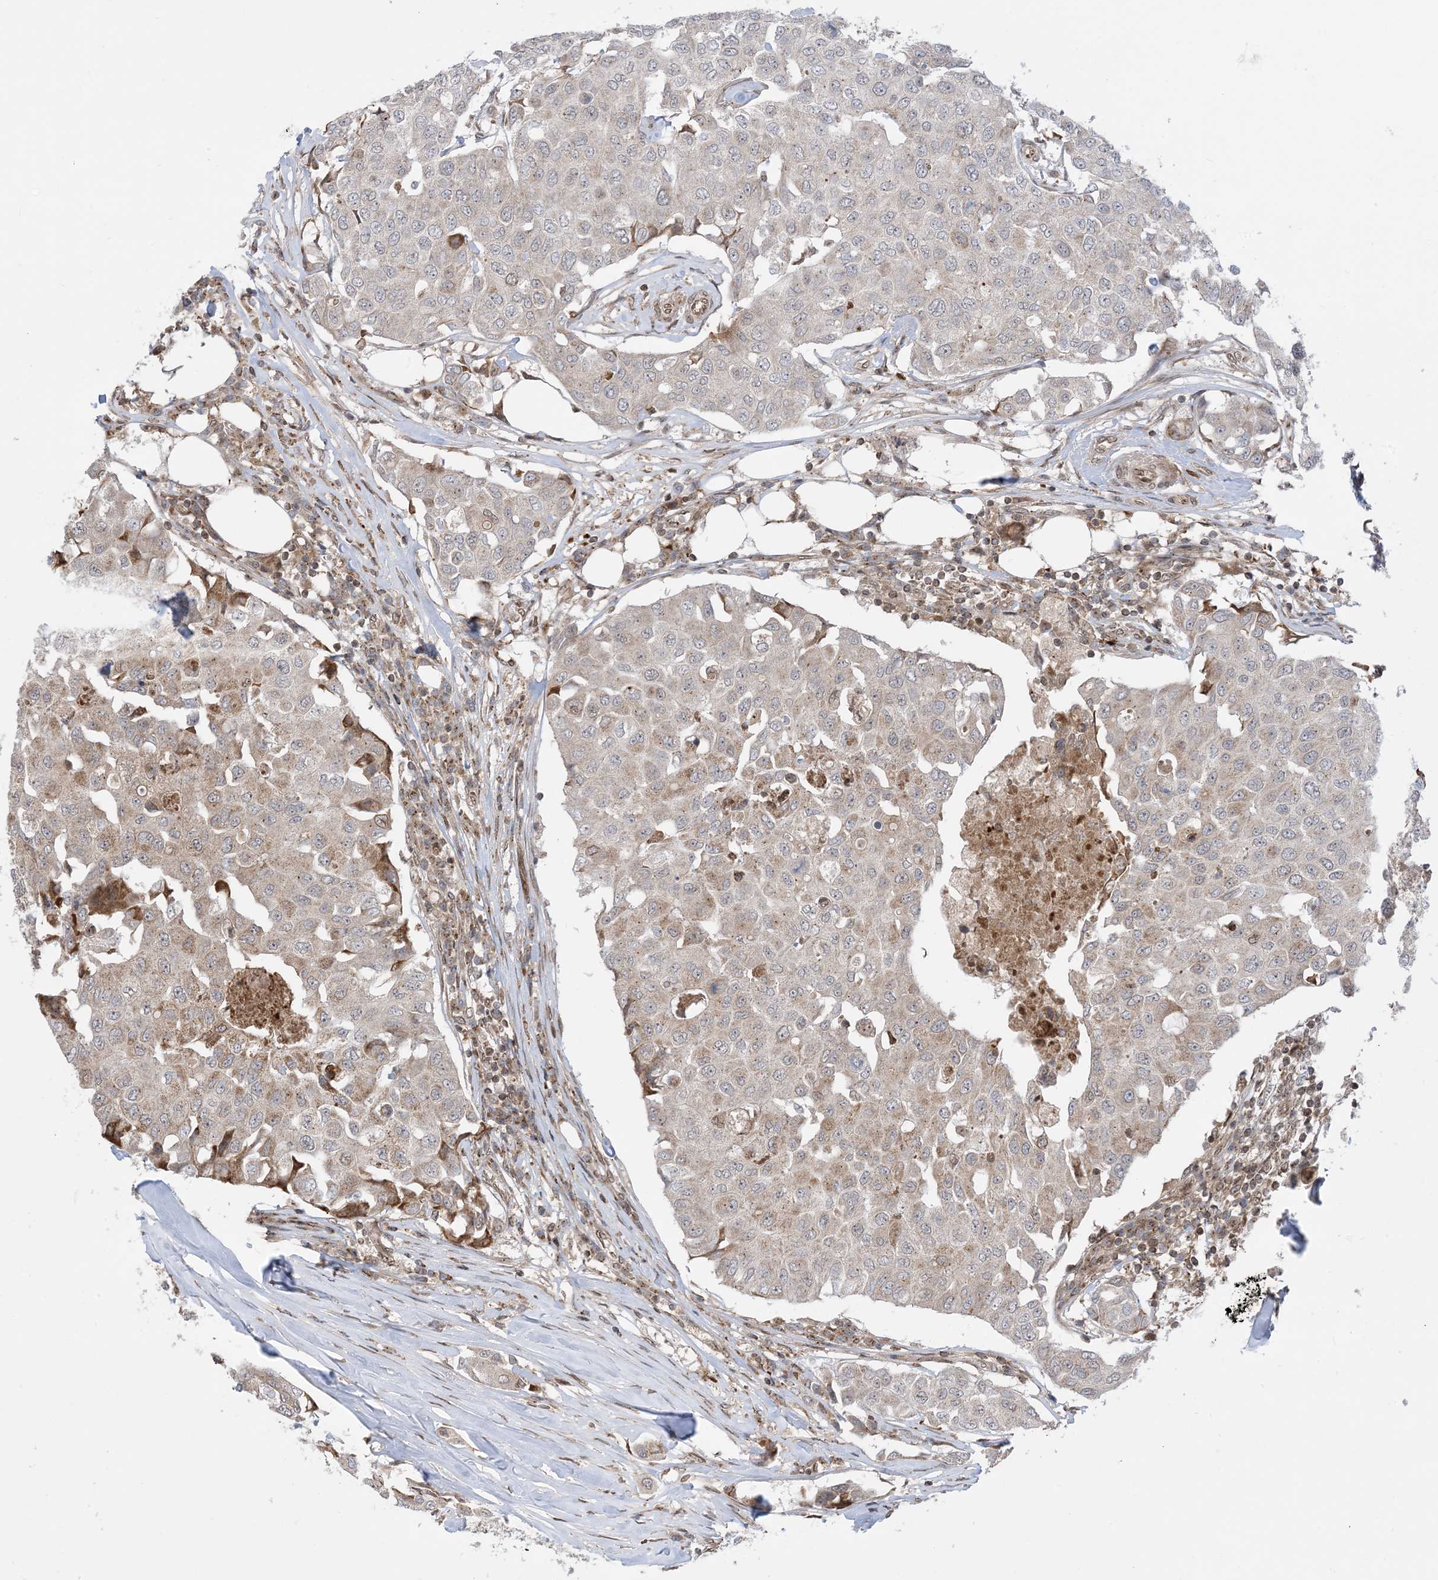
{"staining": {"intensity": "moderate", "quantity": "<25%", "location": "cytoplasmic/membranous"}, "tissue": "breast cancer", "cell_type": "Tumor cells", "image_type": "cancer", "snomed": [{"axis": "morphology", "description": "Duct carcinoma"}, {"axis": "topography", "description": "Breast"}], "caption": "Protein staining shows moderate cytoplasmic/membranous positivity in about <25% of tumor cells in breast intraductal carcinoma.", "gene": "CASP4", "patient": {"sex": "female", "age": 80}}